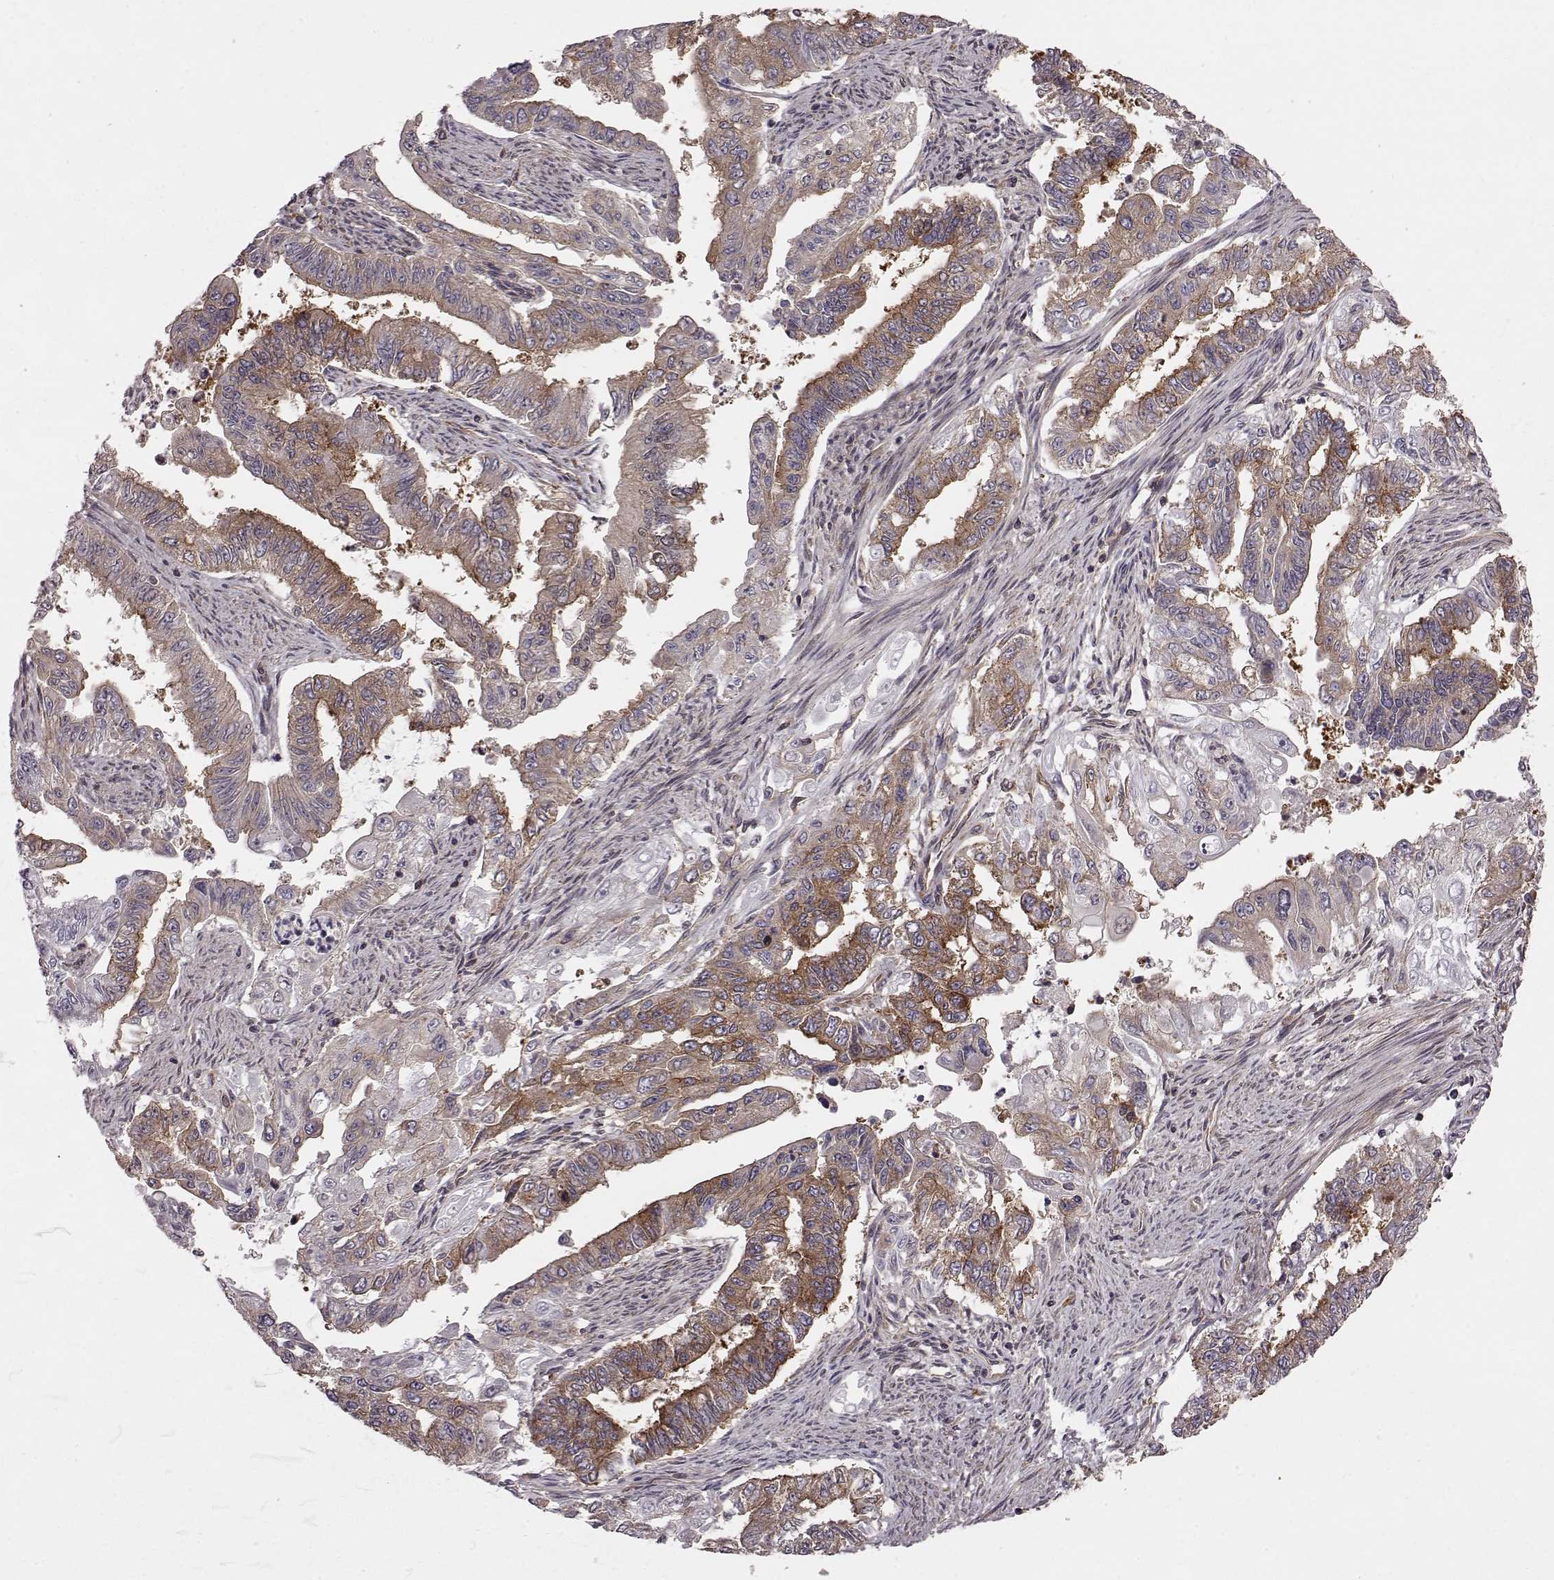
{"staining": {"intensity": "moderate", "quantity": "<25%", "location": "cytoplasmic/membranous"}, "tissue": "endometrial cancer", "cell_type": "Tumor cells", "image_type": "cancer", "snomed": [{"axis": "morphology", "description": "Adenocarcinoma, NOS"}, {"axis": "topography", "description": "Uterus"}], "caption": "IHC of human endometrial adenocarcinoma demonstrates low levels of moderate cytoplasmic/membranous positivity in approximately <25% of tumor cells. The staining was performed using DAB (3,3'-diaminobenzidine), with brown indicating positive protein expression. Nuclei are stained blue with hematoxylin.", "gene": "RABGAP1", "patient": {"sex": "female", "age": 59}}